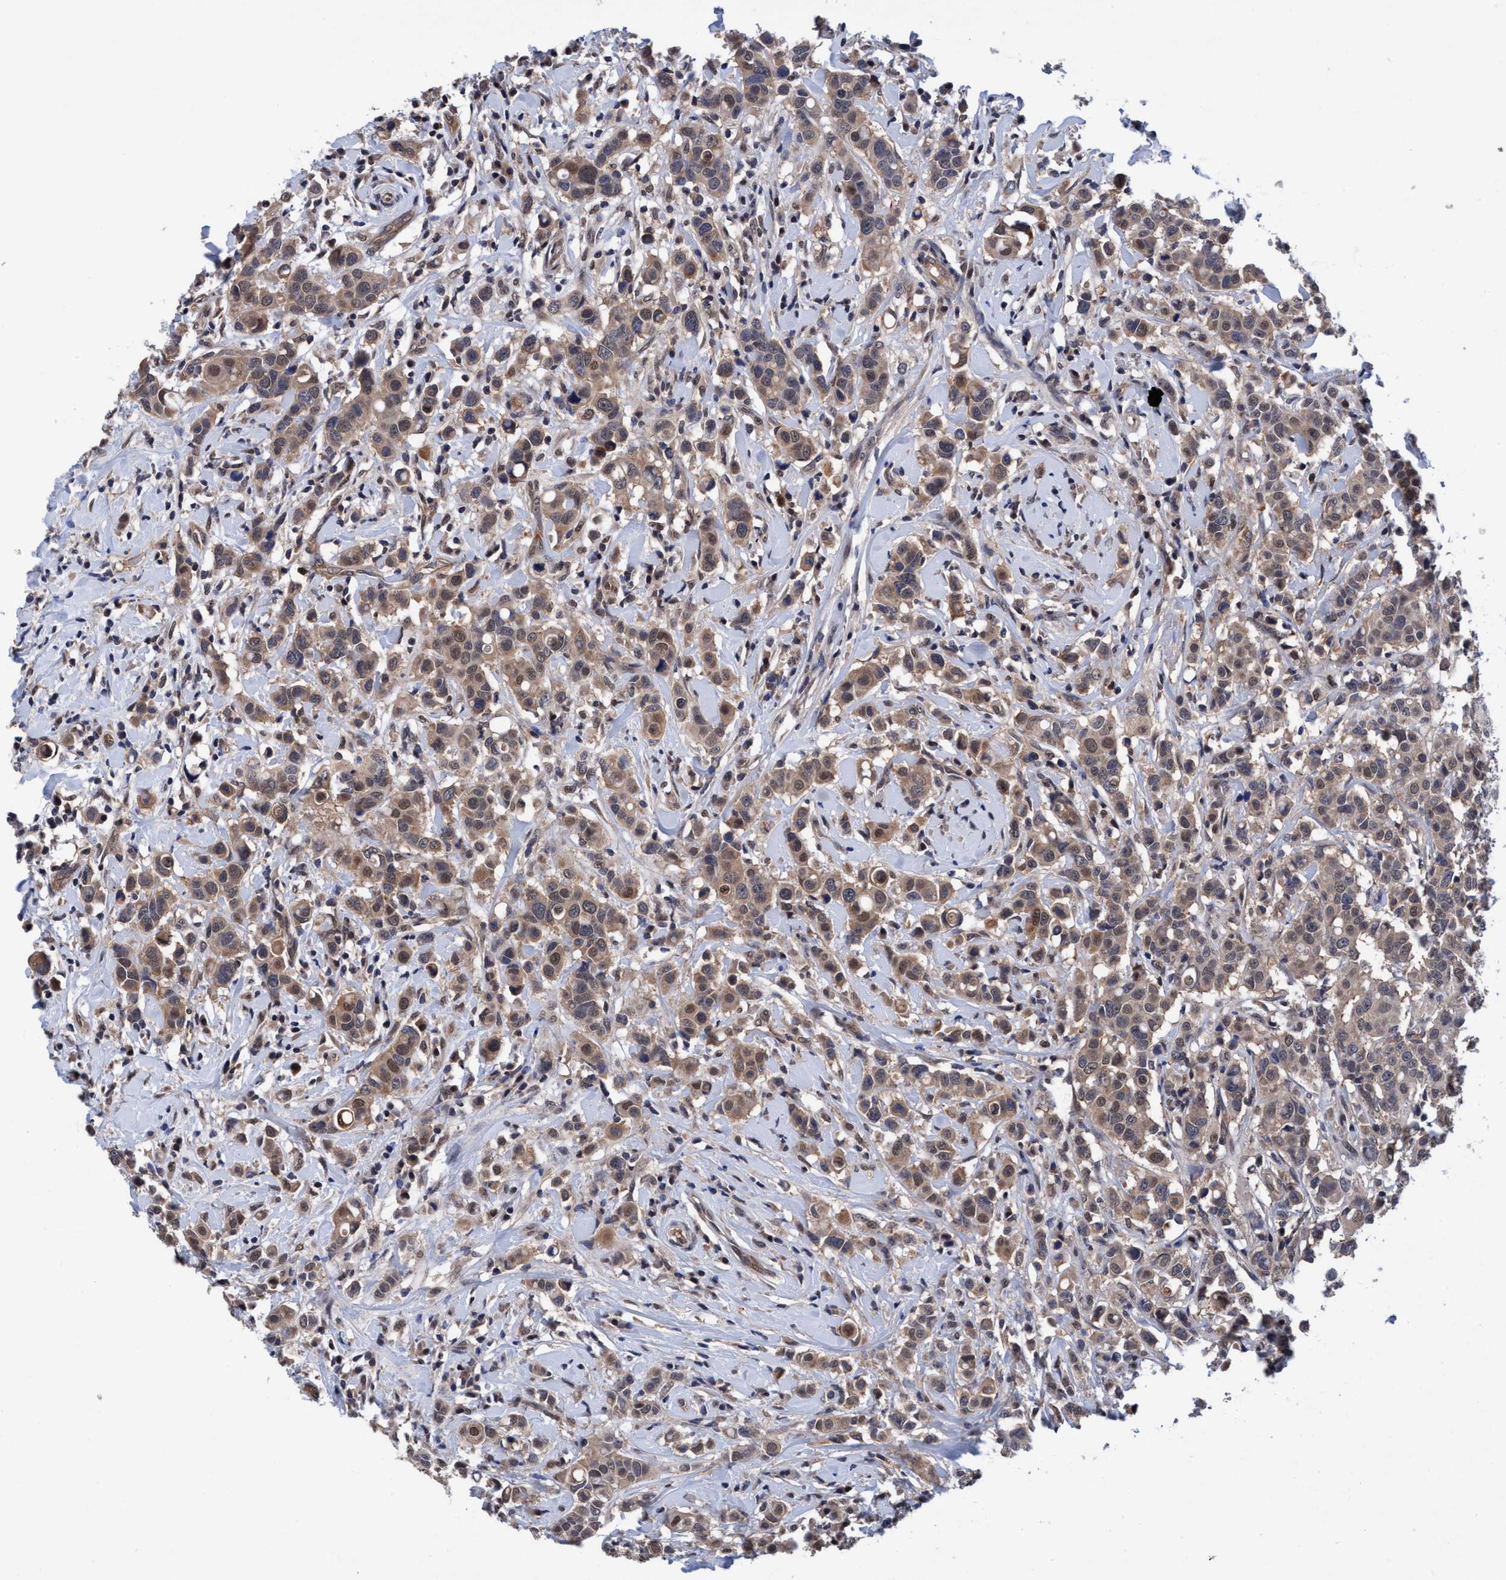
{"staining": {"intensity": "weak", "quantity": ">75%", "location": "cytoplasmic/membranous,nuclear"}, "tissue": "breast cancer", "cell_type": "Tumor cells", "image_type": "cancer", "snomed": [{"axis": "morphology", "description": "Duct carcinoma"}, {"axis": "topography", "description": "Breast"}], "caption": "The histopathology image displays staining of breast cancer (intraductal carcinoma), revealing weak cytoplasmic/membranous and nuclear protein staining (brown color) within tumor cells. (DAB = brown stain, brightfield microscopy at high magnification).", "gene": "PSMD12", "patient": {"sex": "female", "age": 27}}